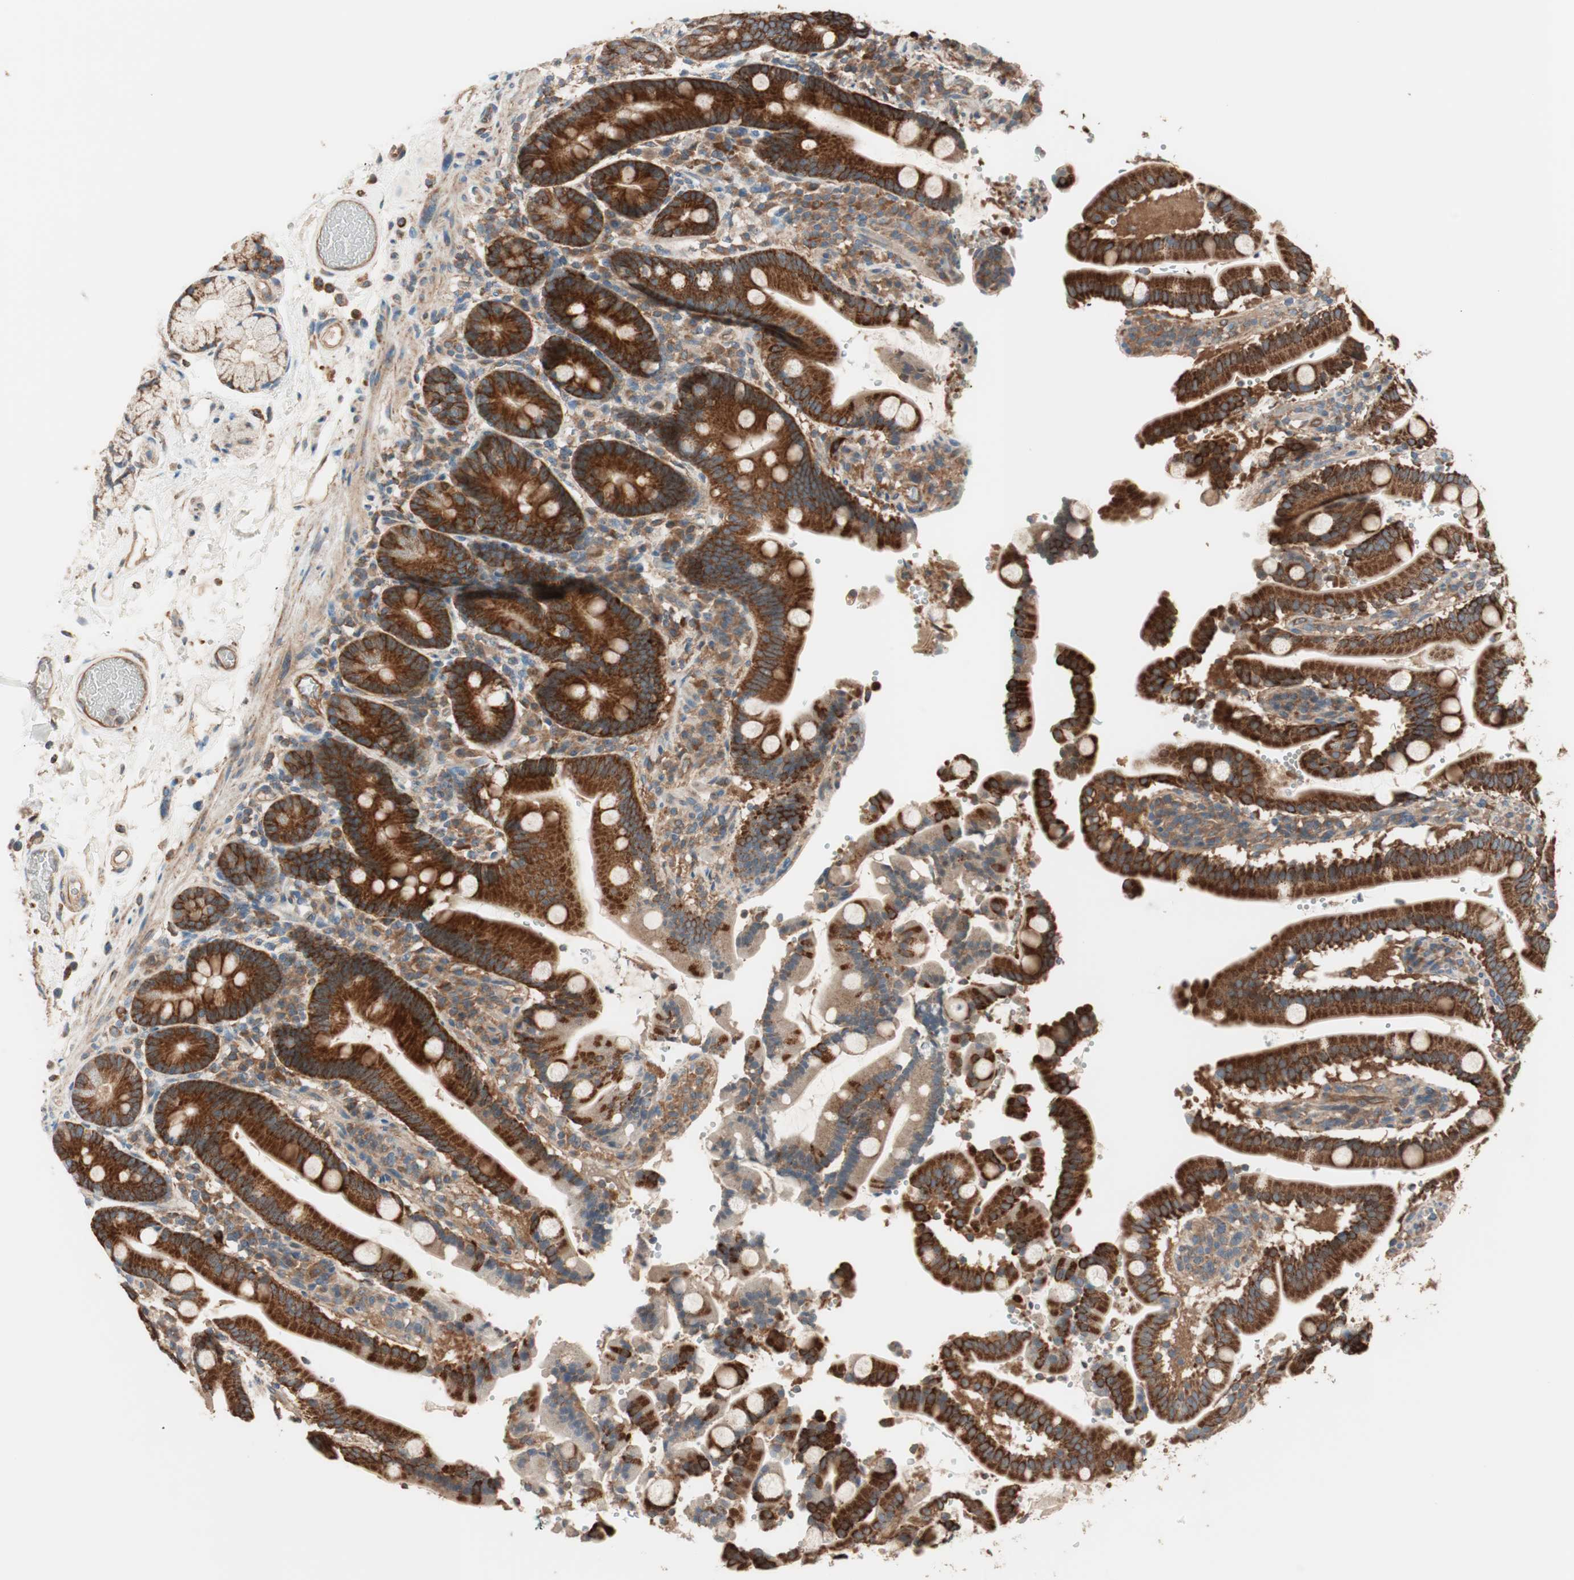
{"staining": {"intensity": "strong", "quantity": ">75%", "location": "cytoplasmic/membranous"}, "tissue": "duodenum", "cell_type": "Glandular cells", "image_type": "normal", "snomed": [{"axis": "morphology", "description": "Normal tissue, NOS"}, {"axis": "topography", "description": "Small intestine, NOS"}], "caption": "Immunohistochemistry (IHC) image of unremarkable human duodenum stained for a protein (brown), which reveals high levels of strong cytoplasmic/membranous expression in approximately >75% of glandular cells.", "gene": "CC2D1A", "patient": {"sex": "female", "age": 71}}